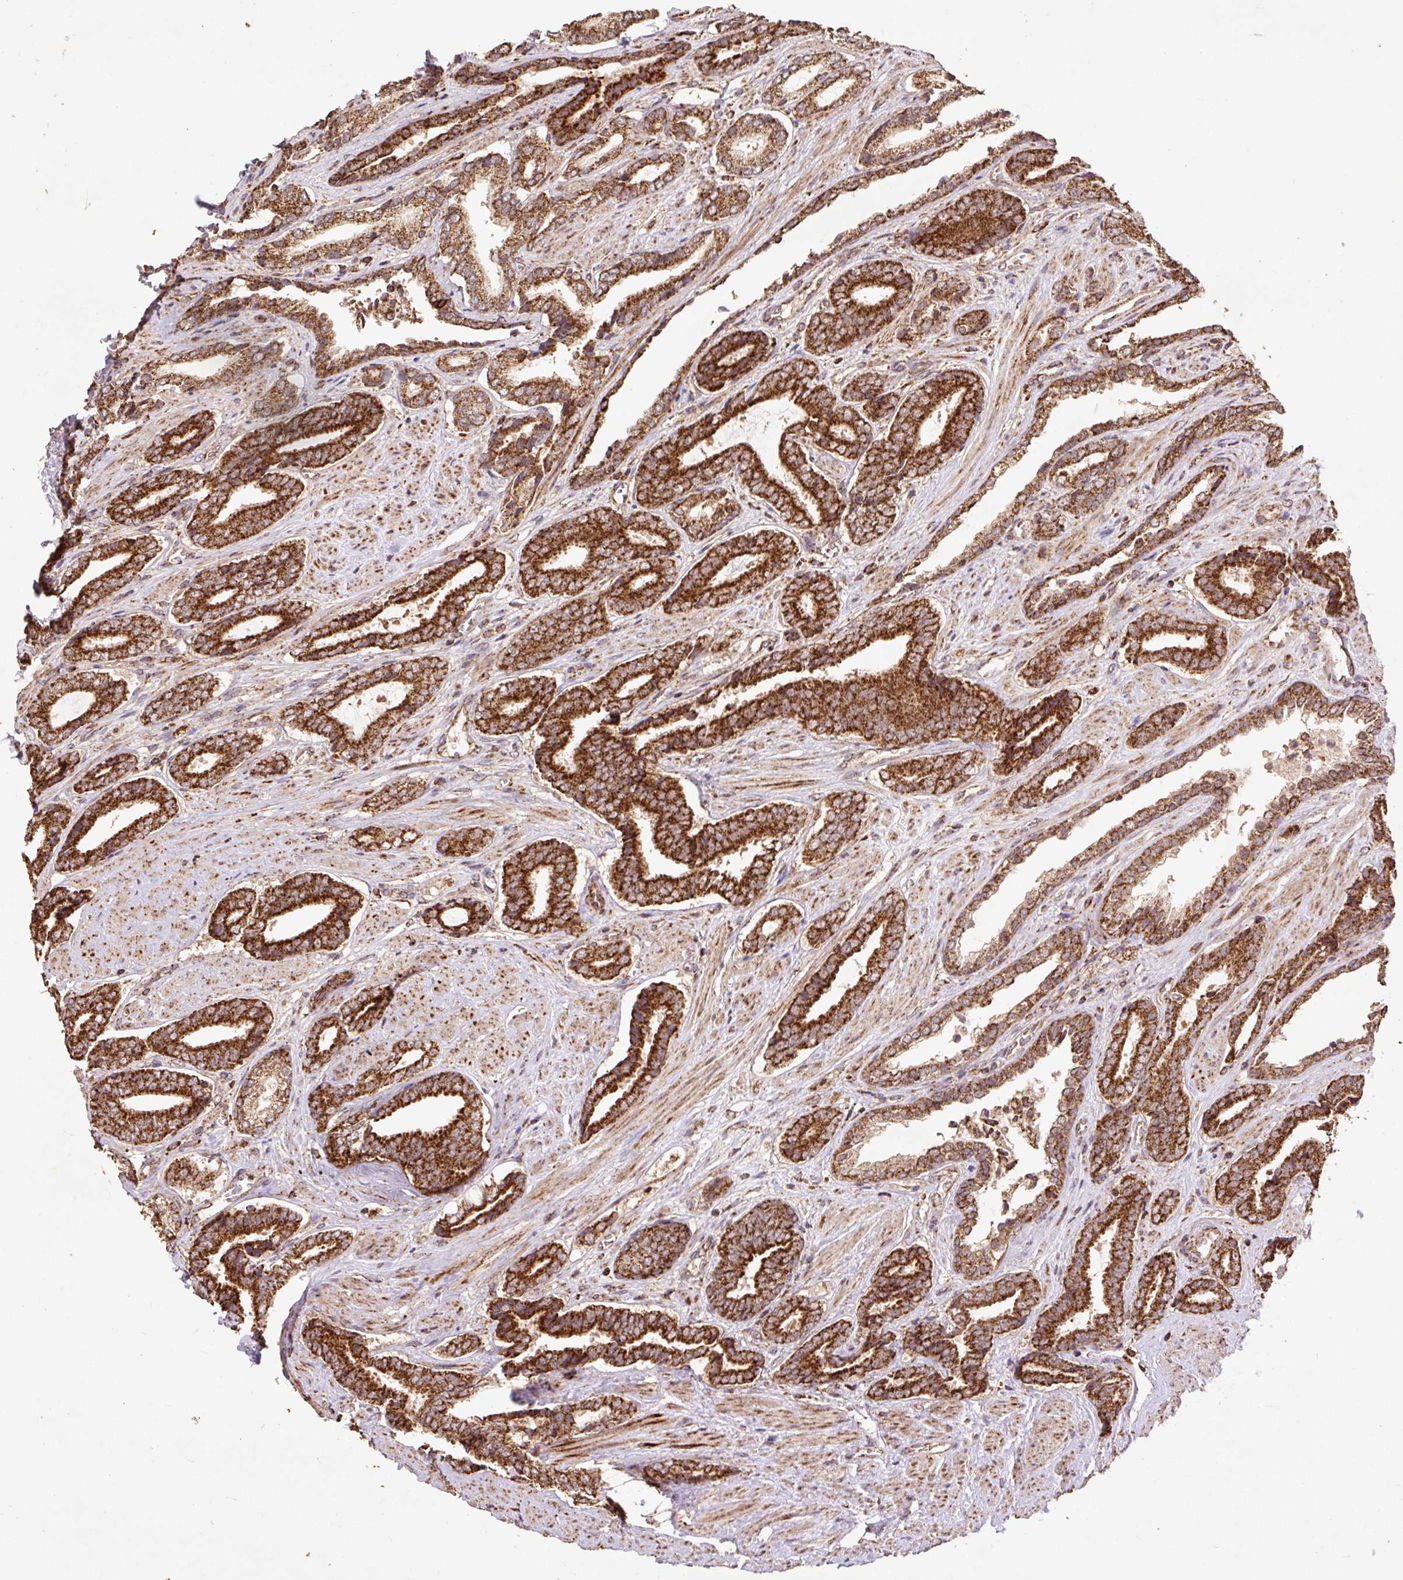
{"staining": {"intensity": "strong", "quantity": ">75%", "location": "cytoplasmic/membranous"}, "tissue": "prostate cancer", "cell_type": "Tumor cells", "image_type": "cancer", "snomed": [{"axis": "morphology", "description": "Adenocarcinoma, NOS"}, {"axis": "topography", "description": "Prostate and seminal vesicle, NOS"}], "caption": "Immunohistochemical staining of human prostate adenocarcinoma demonstrates strong cytoplasmic/membranous protein positivity in about >75% of tumor cells.", "gene": "ATP5F1A", "patient": {"sex": "male", "age": 76}}